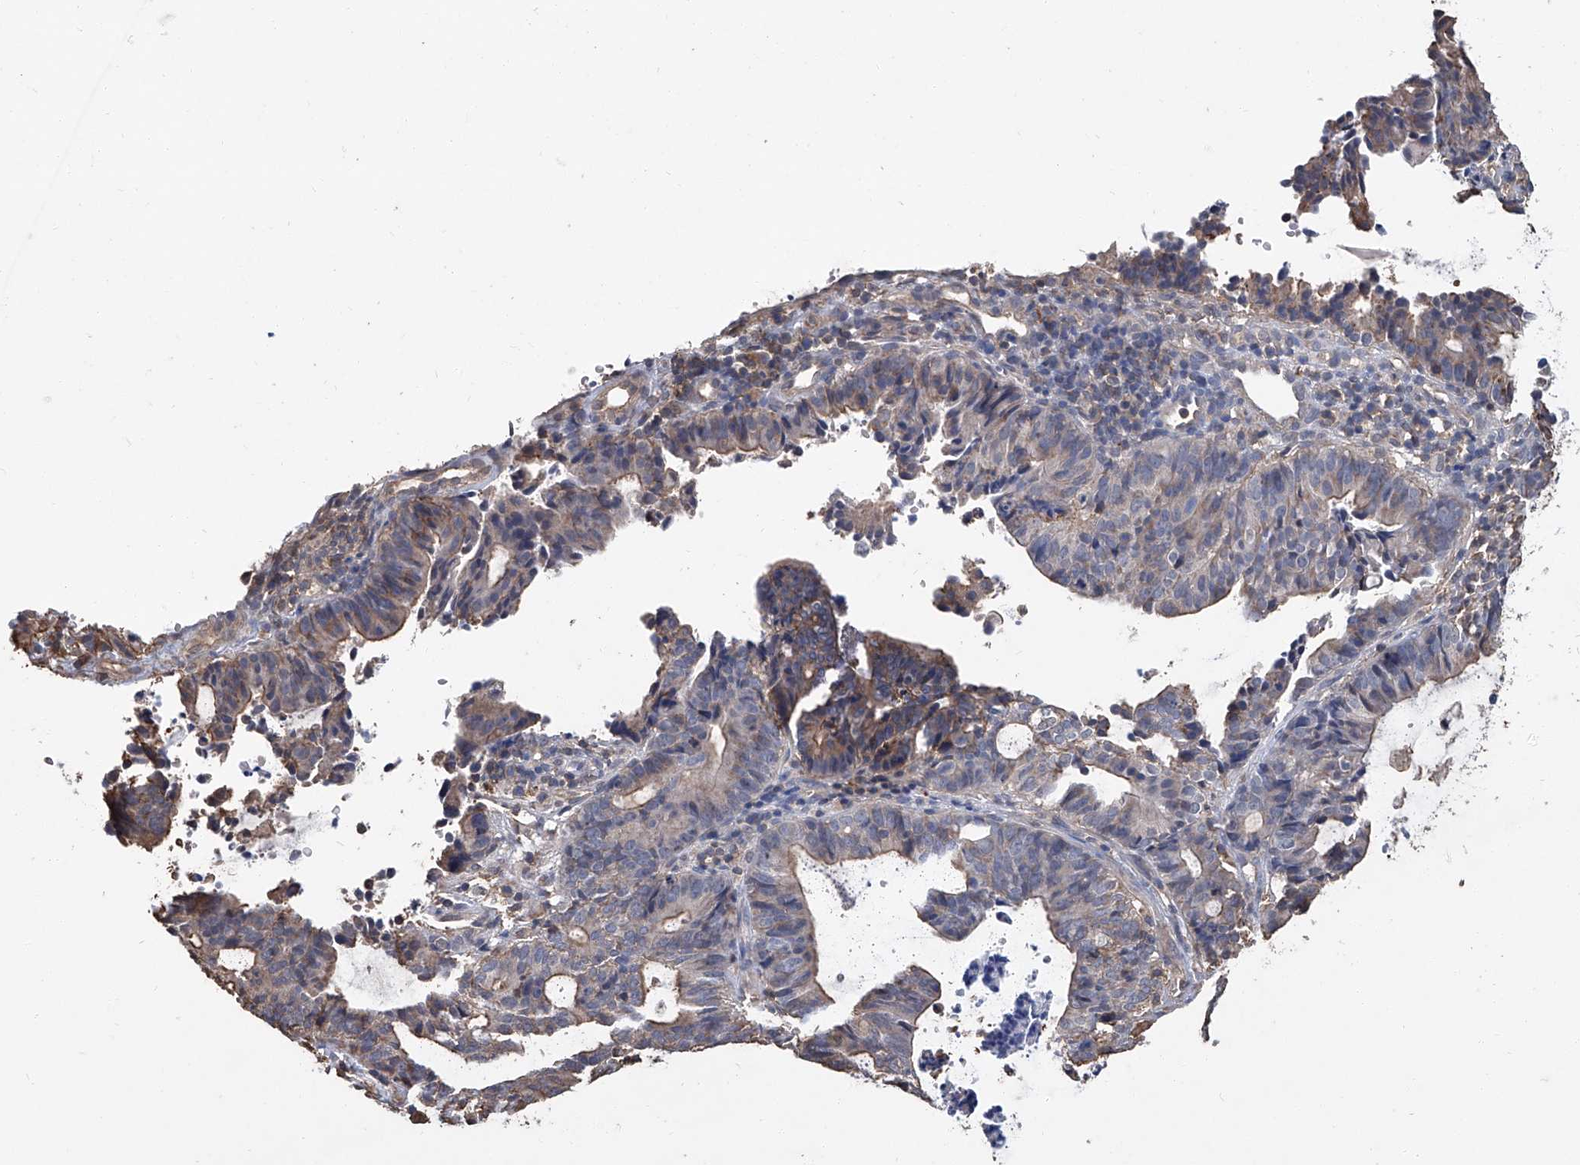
{"staining": {"intensity": "weak", "quantity": "<25%", "location": "cytoplasmic/membranous"}, "tissue": "endometrial cancer", "cell_type": "Tumor cells", "image_type": "cancer", "snomed": [{"axis": "morphology", "description": "Adenocarcinoma, NOS"}, {"axis": "topography", "description": "Uterus"}], "caption": "This is an IHC photomicrograph of human endometrial adenocarcinoma. There is no staining in tumor cells.", "gene": "GPT", "patient": {"sex": "female", "age": 83}}